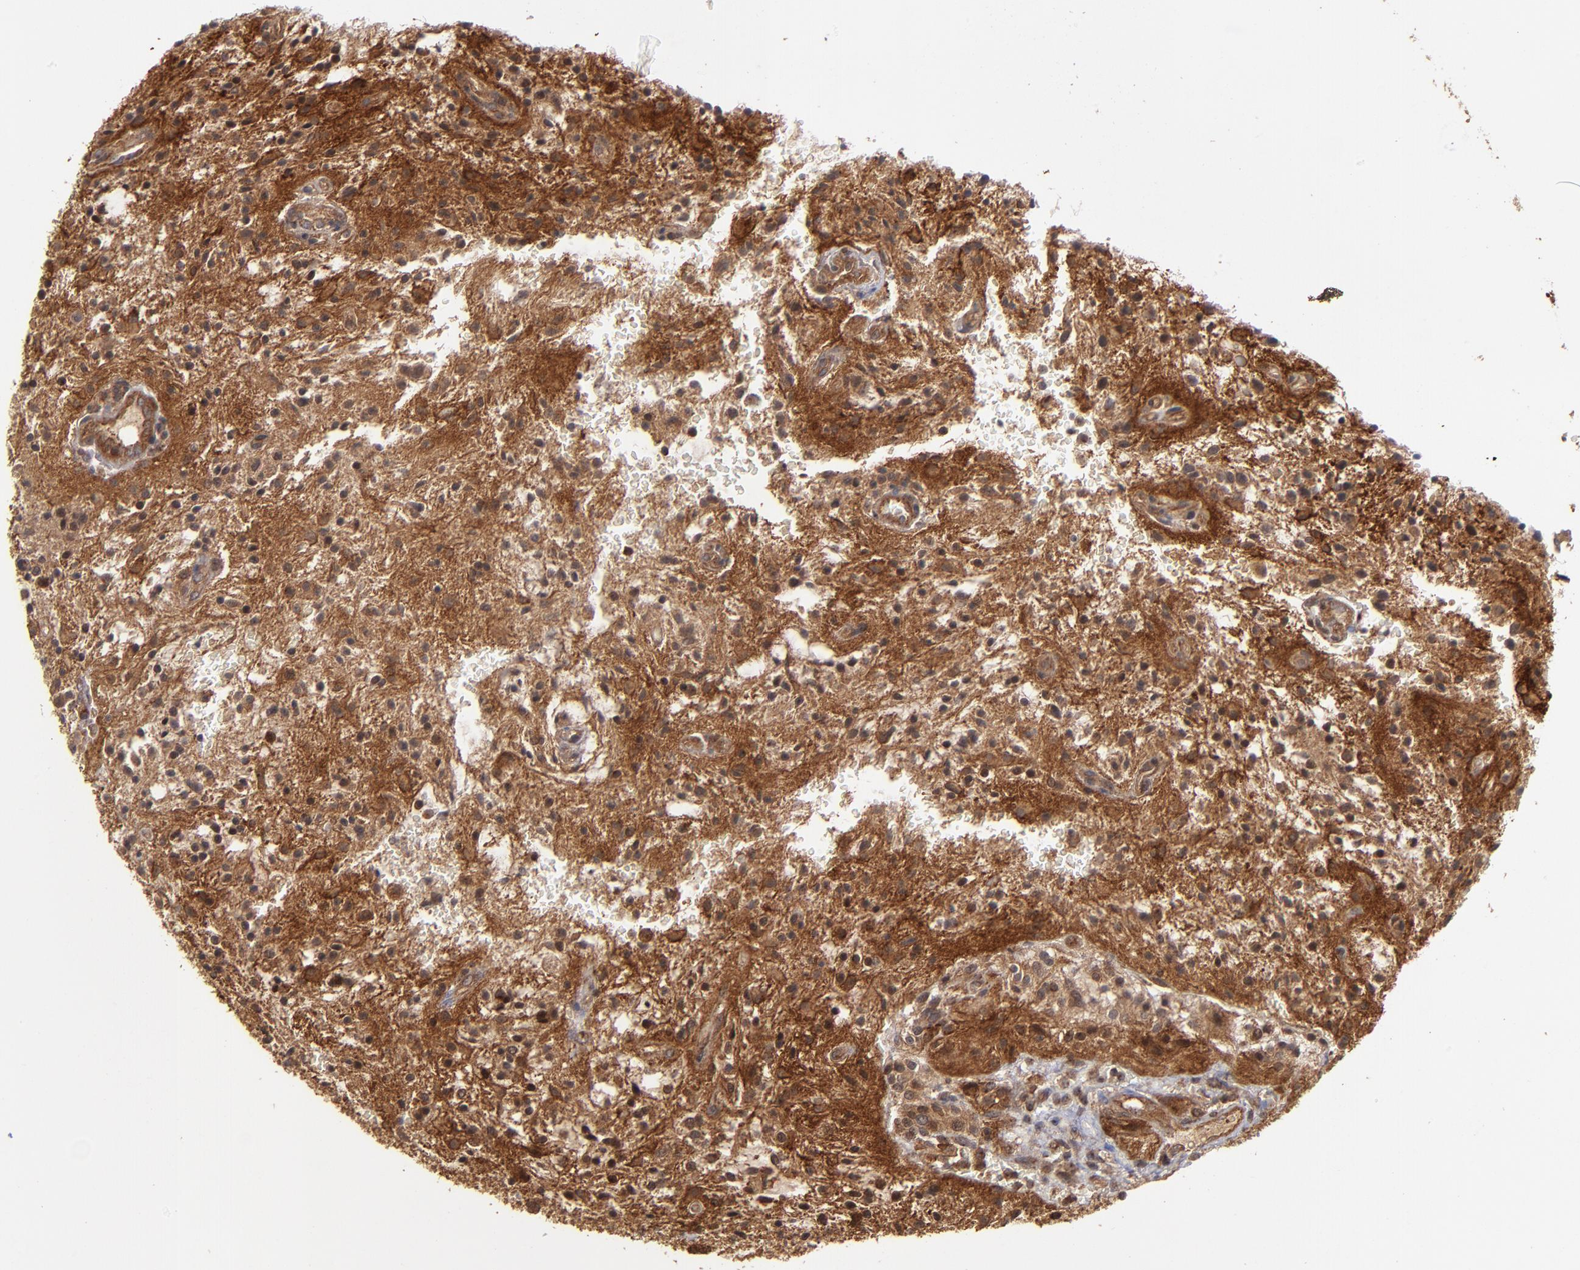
{"staining": {"intensity": "moderate", "quantity": ">75%", "location": "cytoplasmic/membranous"}, "tissue": "glioma", "cell_type": "Tumor cells", "image_type": "cancer", "snomed": [{"axis": "morphology", "description": "Glioma, malignant, NOS"}, {"axis": "topography", "description": "Cerebellum"}], "caption": "Immunohistochemical staining of human glioma displays medium levels of moderate cytoplasmic/membranous positivity in about >75% of tumor cells. (DAB (3,3'-diaminobenzidine) = brown stain, brightfield microscopy at high magnification).", "gene": "BDKRB1", "patient": {"sex": "female", "age": 10}}